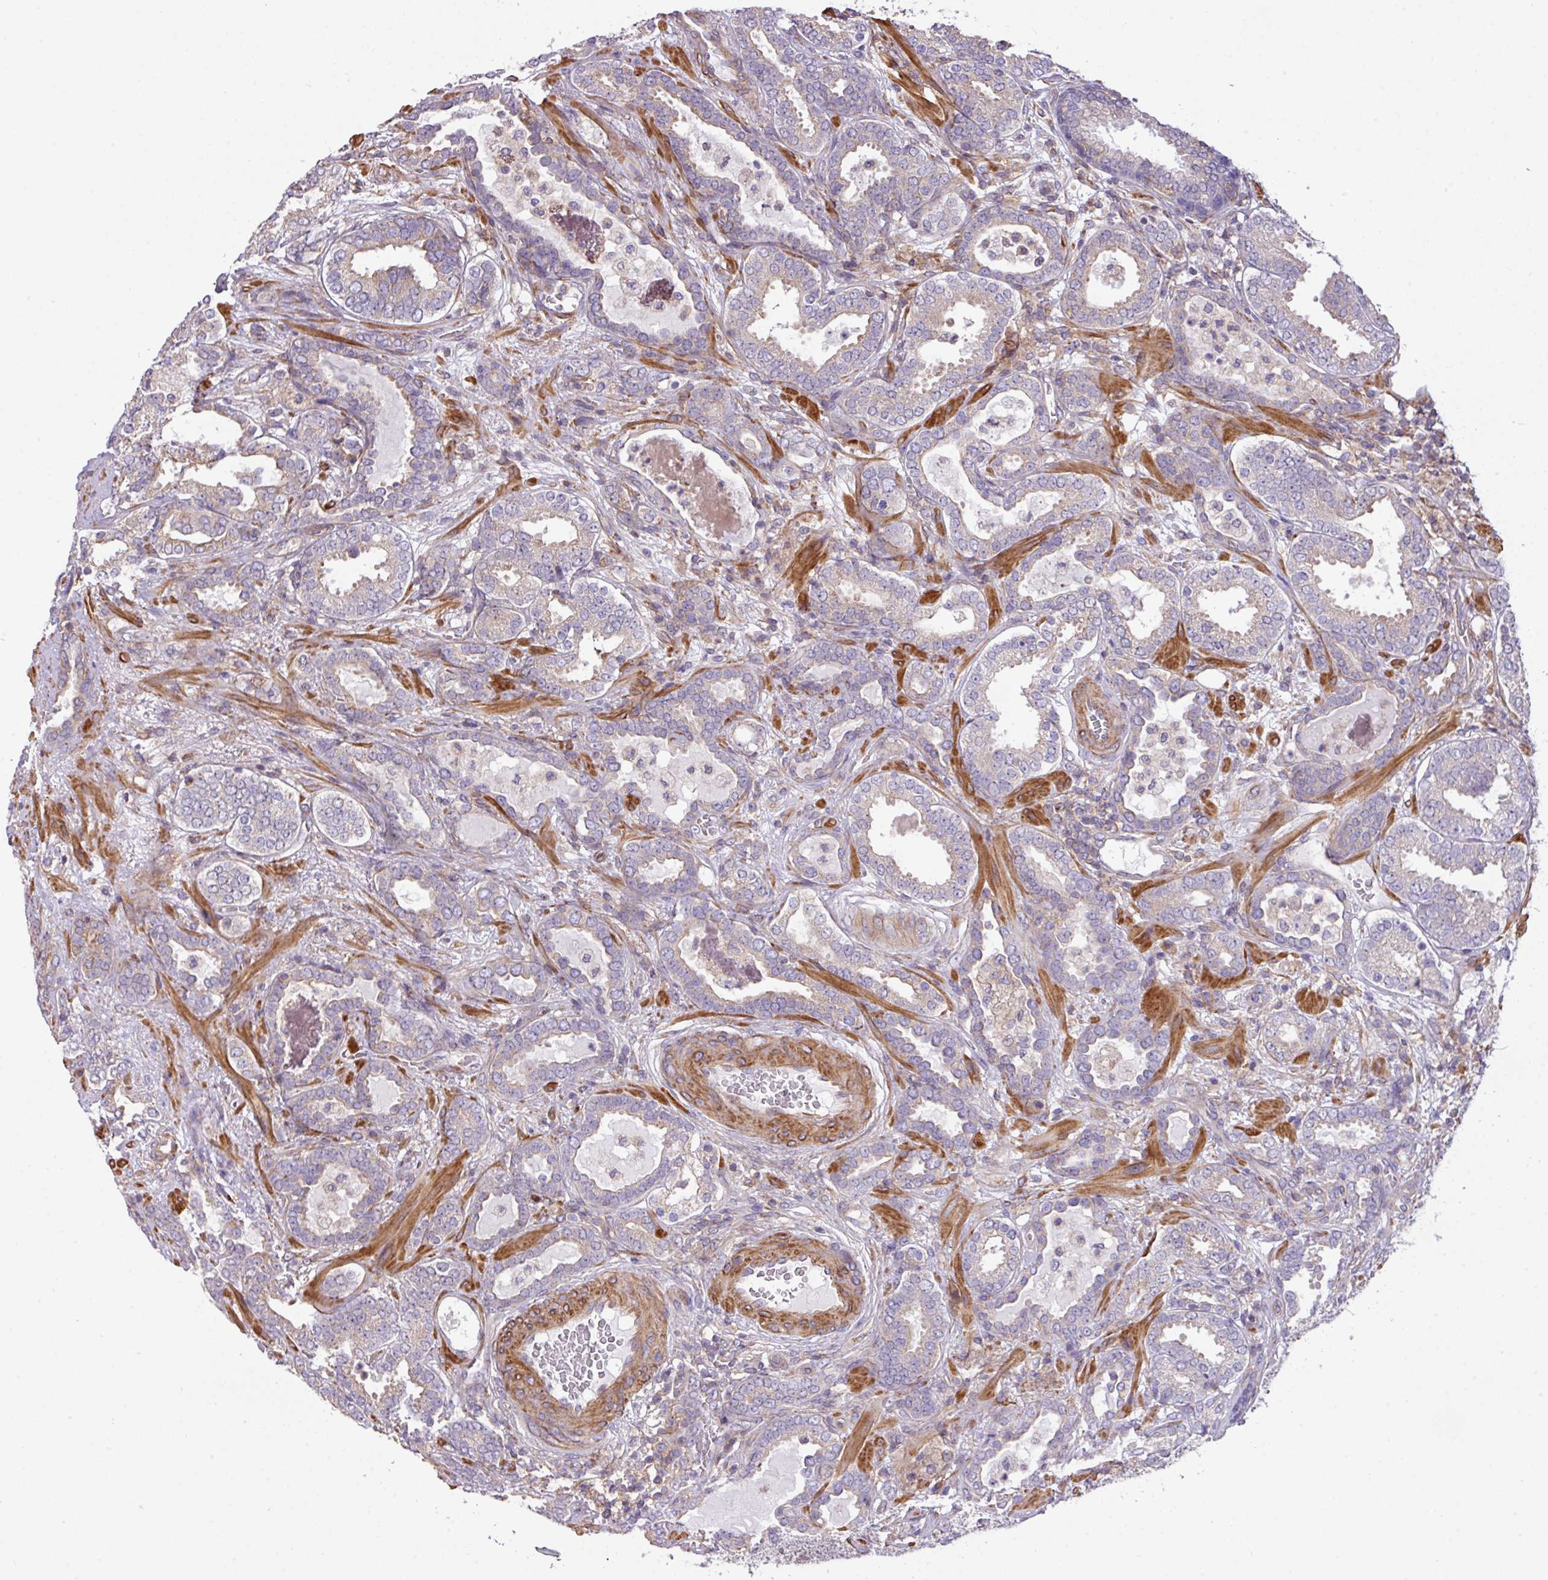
{"staining": {"intensity": "weak", "quantity": "25%-75%", "location": "cytoplasmic/membranous"}, "tissue": "prostate cancer", "cell_type": "Tumor cells", "image_type": "cancer", "snomed": [{"axis": "morphology", "description": "Adenocarcinoma, High grade"}, {"axis": "topography", "description": "Prostate"}], "caption": "Prostate cancer tissue exhibits weak cytoplasmic/membranous positivity in about 25%-75% of tumor cells", "gene": "LRRC41", "patient": {"sex": "male", "age": 65}}